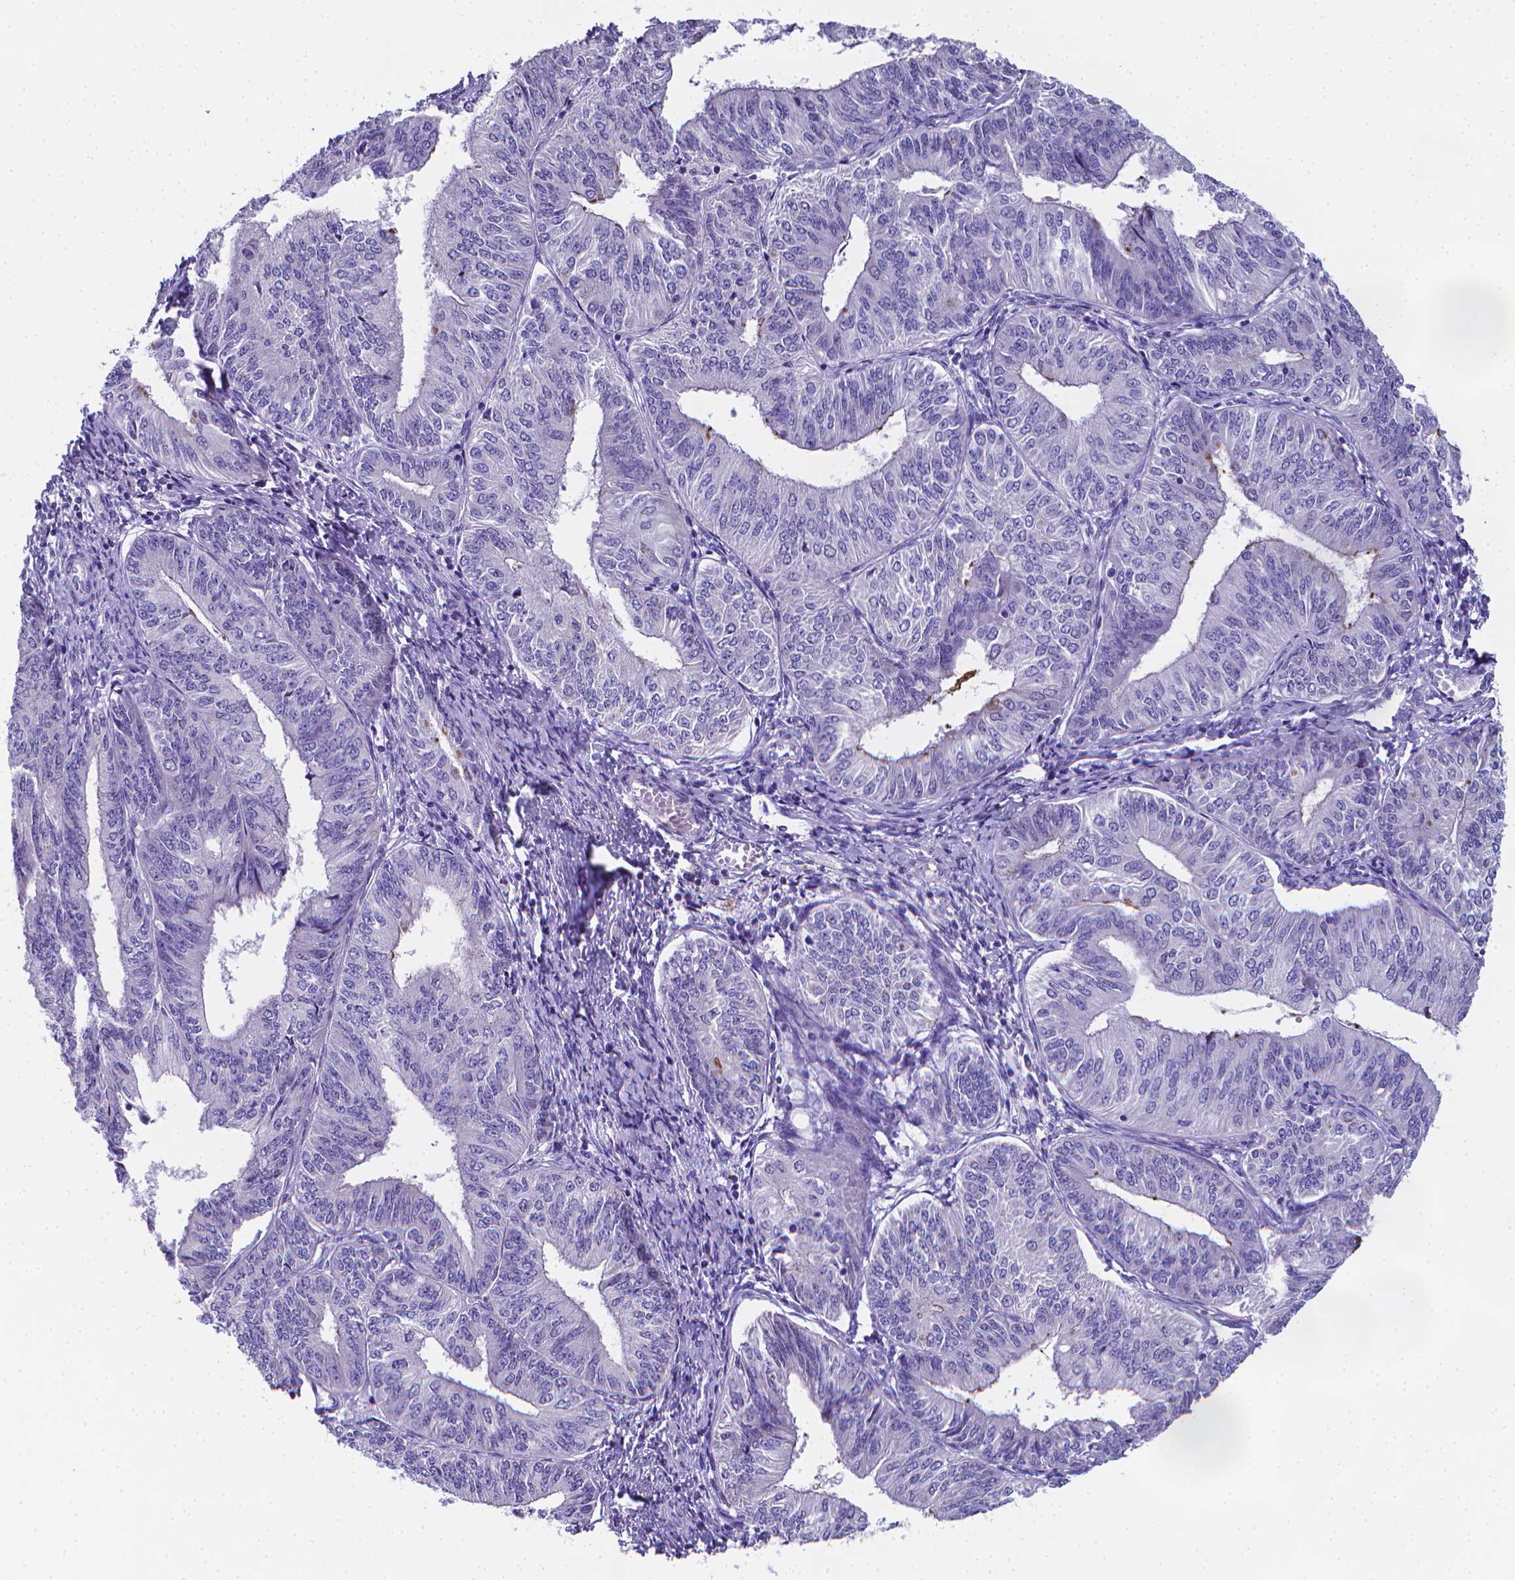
{"staining": {"intensity": "negative", "quantity": "none", "location": "none"}, "tissue": "endometrial cancer", "cell_type": "Tumor cells", "image_type": "cancer", "snomed": [{"axis": "morphology", "description": "Adenocarcinoma, NOS"}, {"axis": "topography", "description": "Endometrium"}], "caption": "This is a micrograph of IHC staining of endometrial adenocarcinoma, which shows no staining in tumor cells. The staining is performed using DAB (3,3'-diaminobenzidine) brown chromogen with nuclei counter-stained in using hematoxylin.", "gene": "LRRC73", "patient": {"sex": "female", "age": 58}}